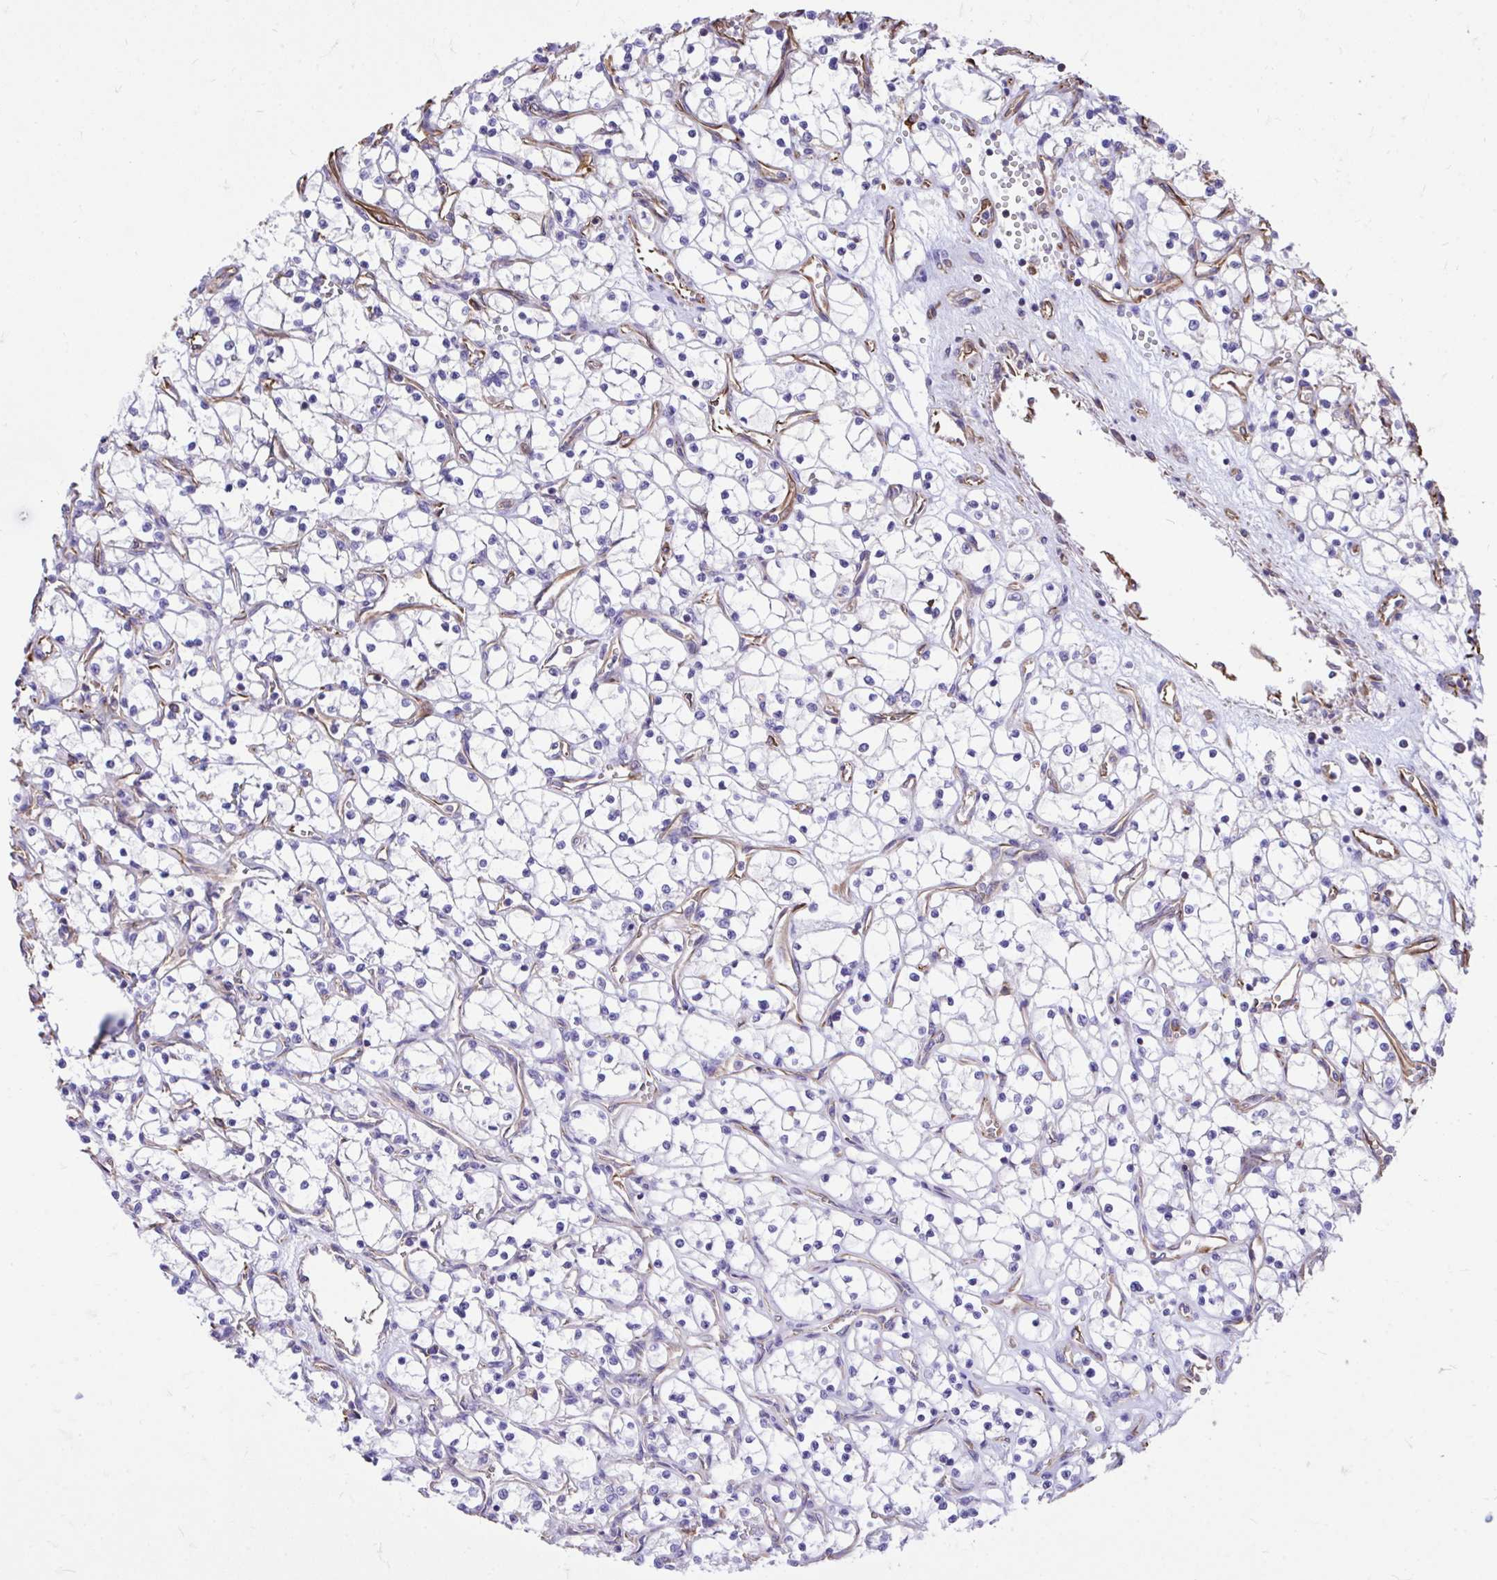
{"staining": {"intensity": "negative", "quantity": "none", "location": "none"}, "tissue": "renal cancer", "cell_type": "Tumor cells", "image_type": "cancer", "snomed": [{"axis": "morphology", "description": "Adenocarcinoma, NOS"}, {"axis": "topography", "description": "Kidney"}], "caption": "There is no significant expression in tumor cells of adenocarcinoma (renal). The staining was performed using DAB (3,3'-diaminobenzidine) to visualize the protein expression in brown, while the nuclei were stained in blue with hematoxylin (Magnification: 20x).", "gene": "RNF103", "patient": {"sex": "female", "age": 69}}